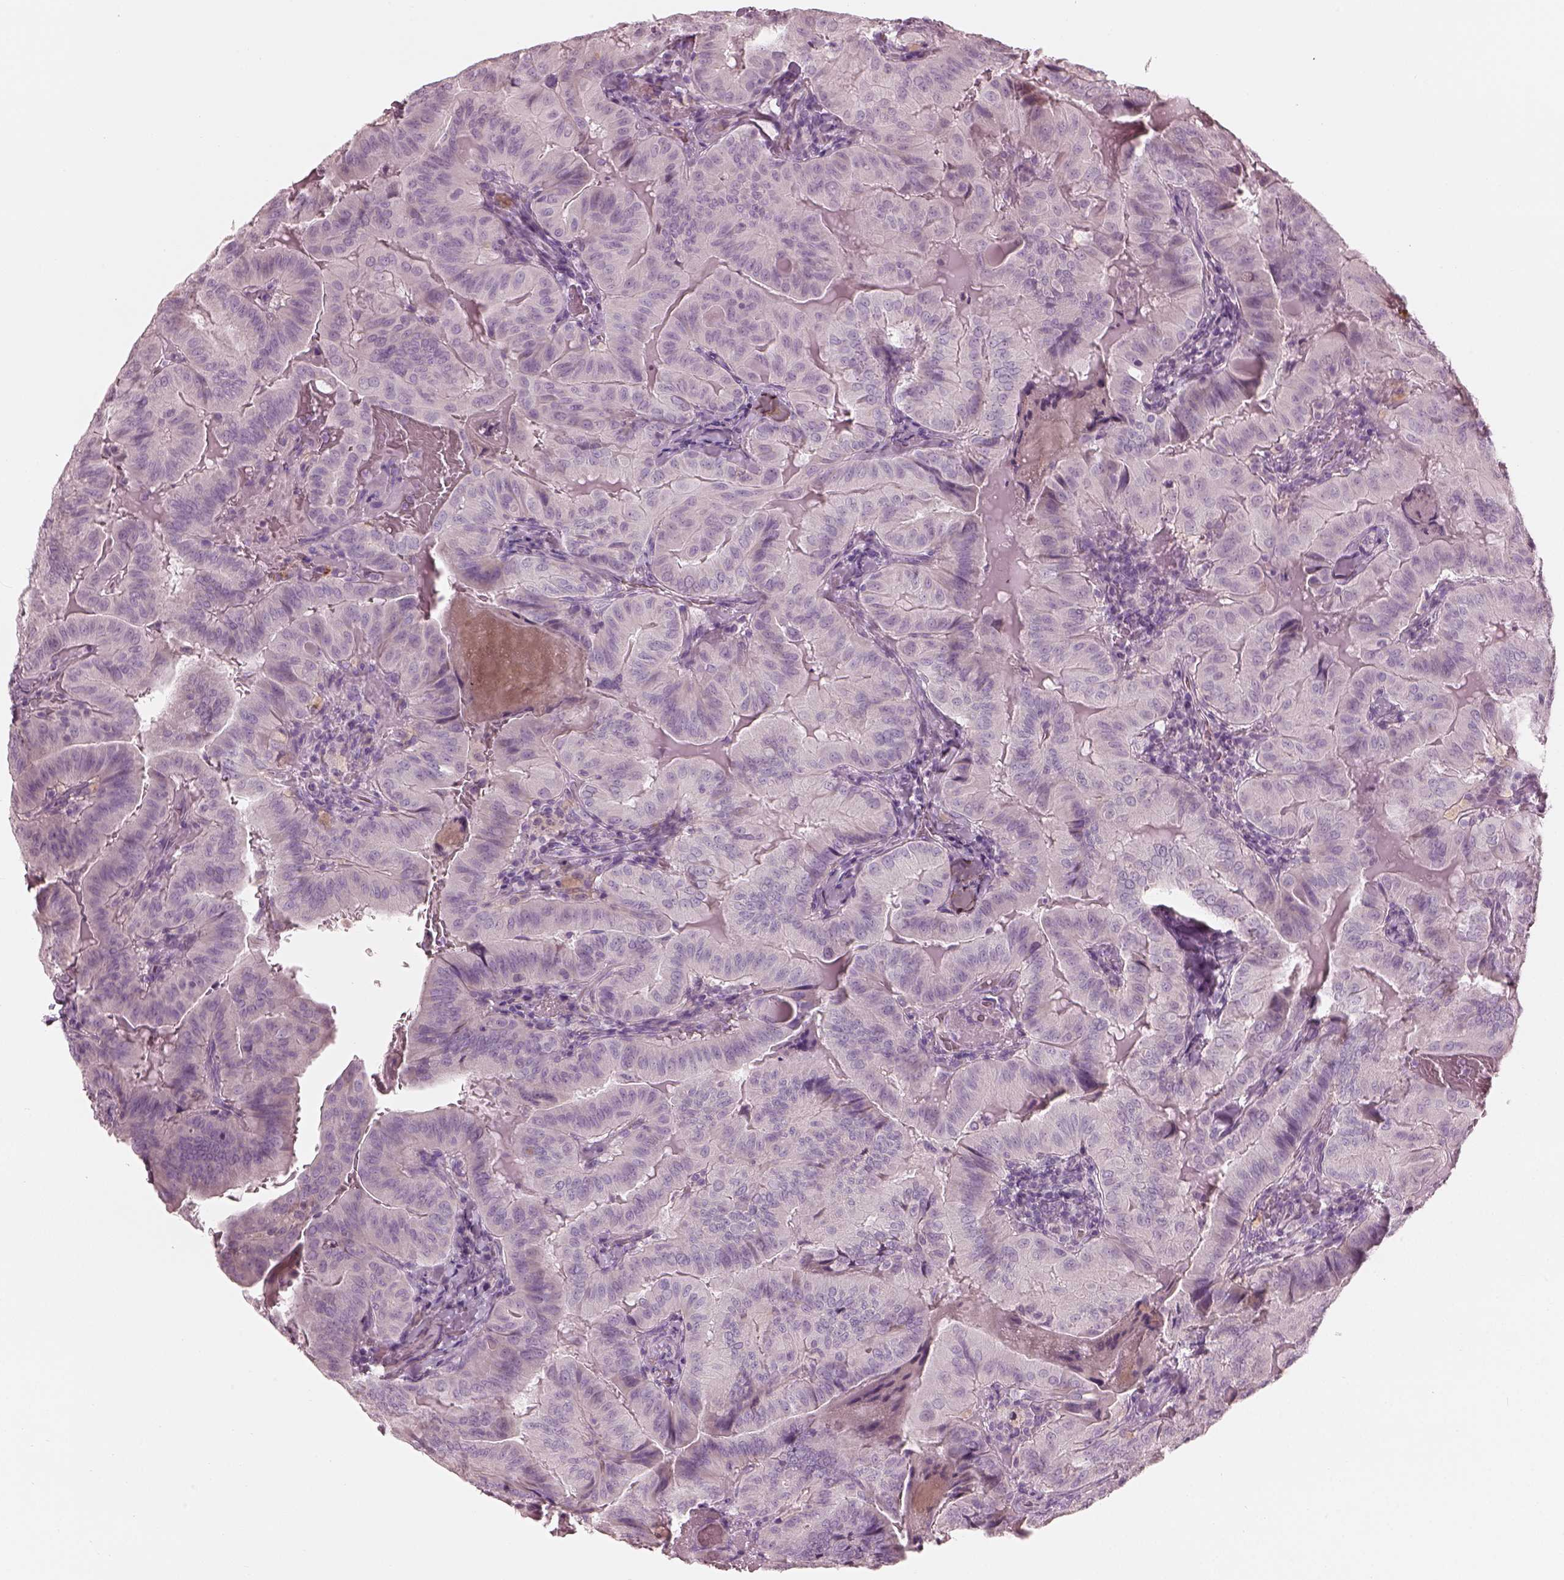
{"staining": {"intensity": "negative", "quantity": "none", "location": "none"}, "tissue": "thyroid cancer", "cell_type": "Tumor cells", "image_type": "cancer", "snomed": [{"axis": "morphology", "description": "Papillary adenocarcinoma, NOS"}, {"axis": "topography", "description": "Thyroid gland"}], "caption": "There is no significant positivity in tumor cells of thyroid cancer (papillary adenocarcinoma).", "gene": "RSPH9", "patient": {"sex": "female", "age": 68}}